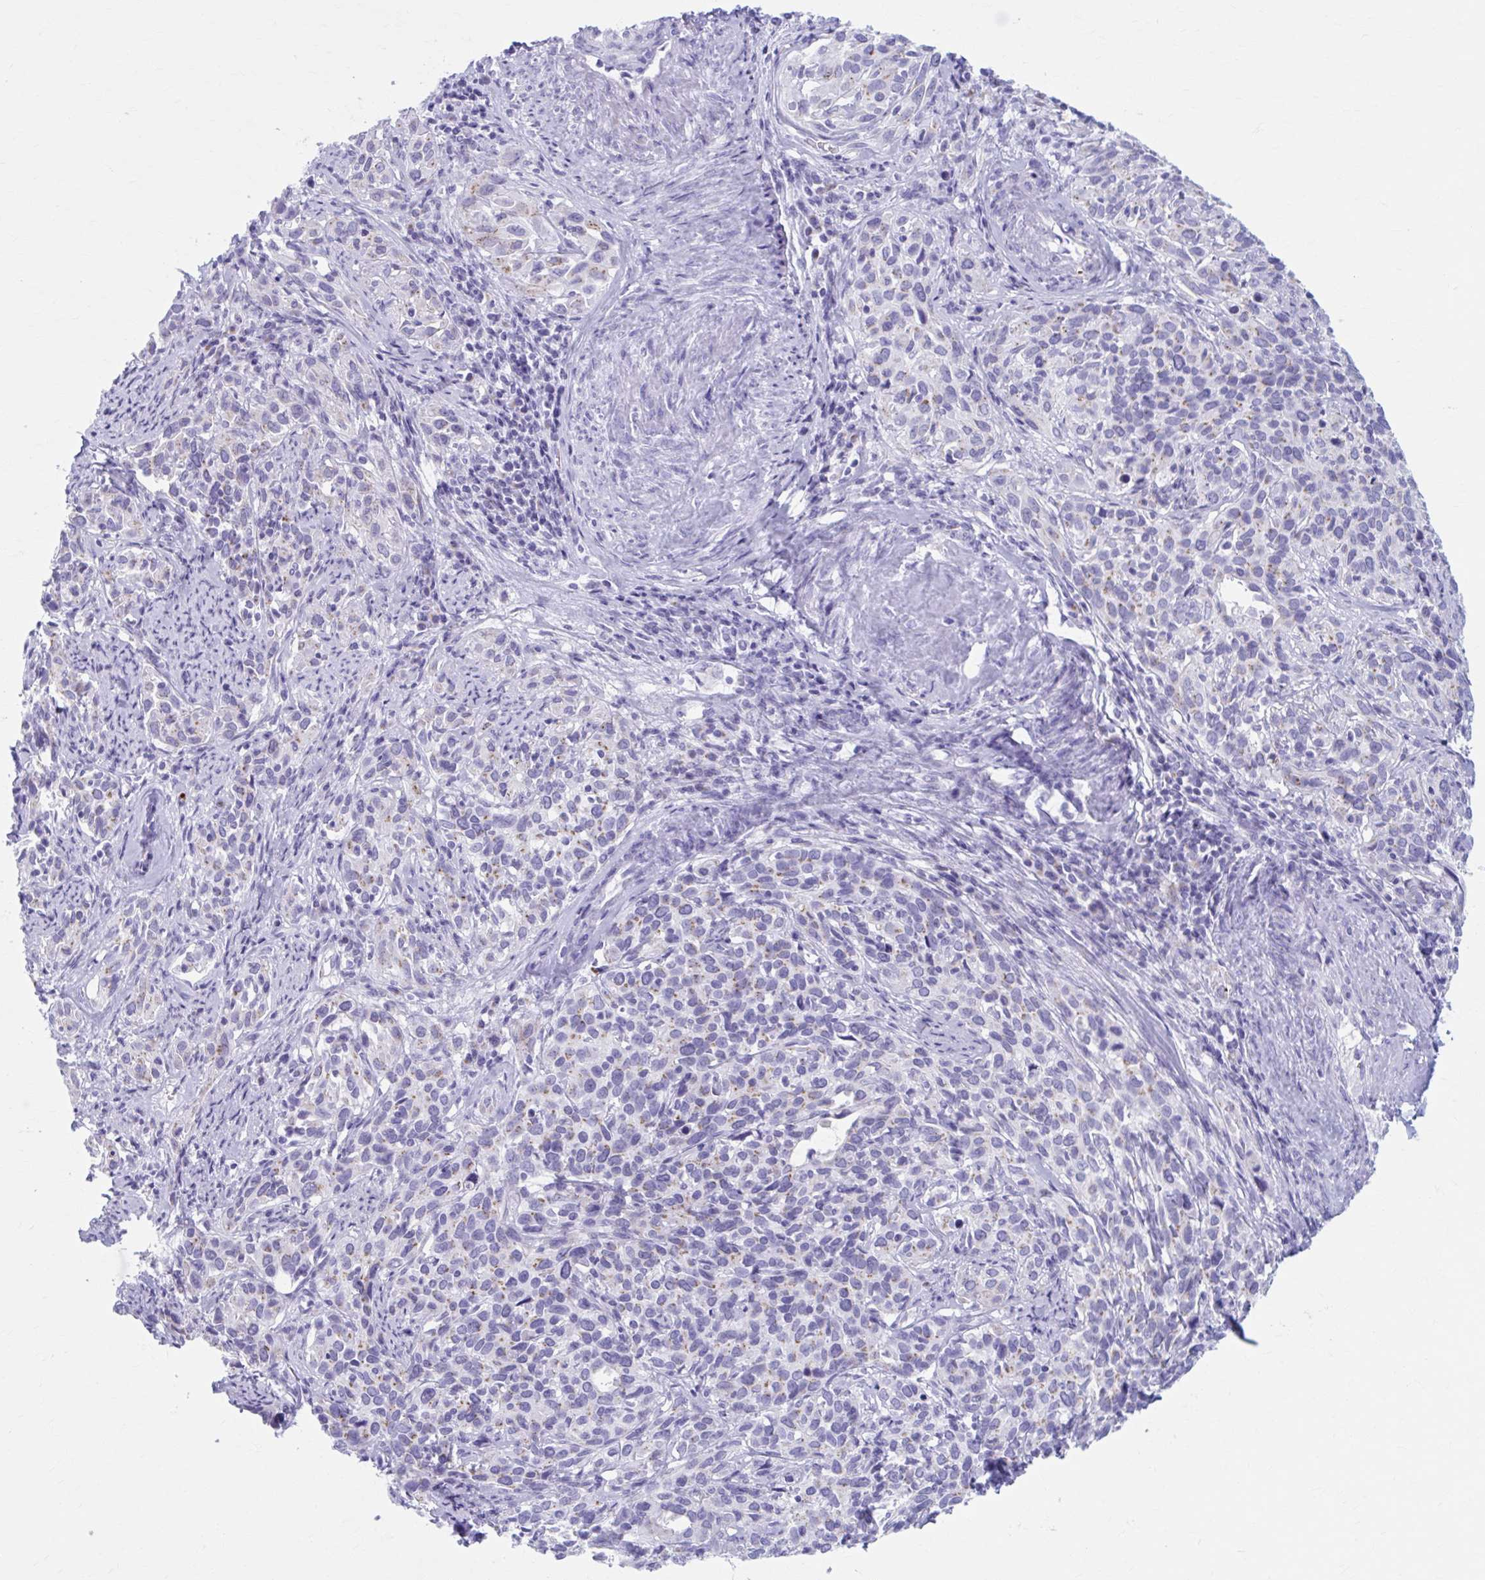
{"staining": {"intensity": "weak", "quantity": "<25%", "location": "cytoplasmic/membranous"}, "tissue": "cervical cancer", "cell_type": "Tumor cells", "image_type": "cancer", "snomed": [{"axis": "morphology", "description": "Normal tissue, NOS"}, {"axis": "morphology", "description": "Squamous cell carcinoma, NOS"}, {"axis": "topography", "description": "Cervix"}], "caption": "IHC image of cervical squamous cell carcinoma stained for a protein (brown), which shows no staining in tumor cells.", "gene": "KCNE2", "patient": {"sex": "female", "age": 51}}